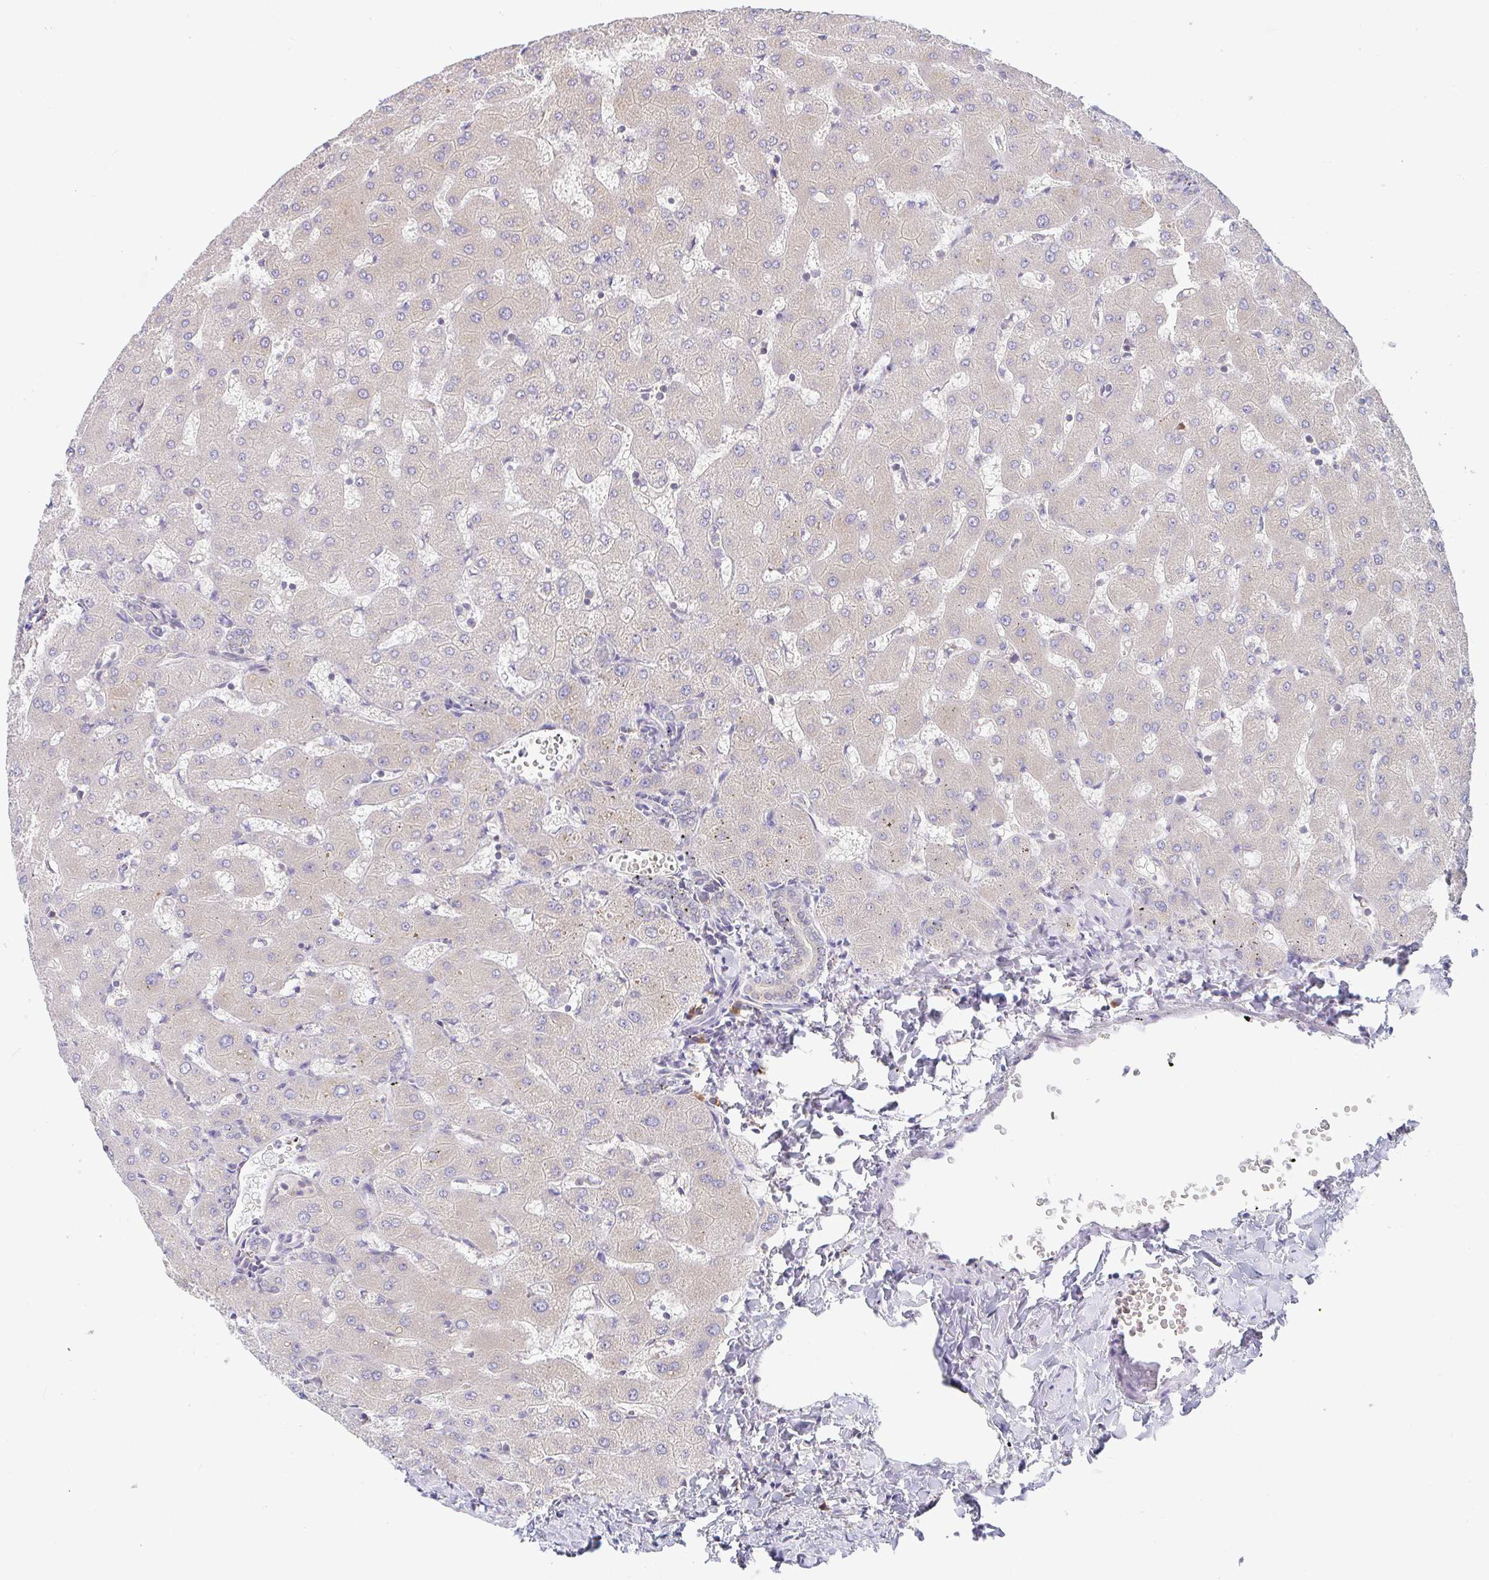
{"staining": {"intensity": "negative", "quantity": "none", "location": "none"}, "tissue": "liver", "cell_type": "Cholangiocytes", "image_type": "normal", "snomed": [{"axis": "morphology", "description": "Normal tissue, NOS"}, {"axis": "topography", "description": "Liver"}], "caption": "The micrograph displays no staining of cholangiocytes in unremarkable liver. The staining was performed using DAB (3,3'-diaminobenzidine) to visualize the protein expression in brown, while the nuclei were stained in blue with hematoxylin (Magnification: 20x).", "gene": "DERL2", "patient": {"sex": "female", "age": 63}}